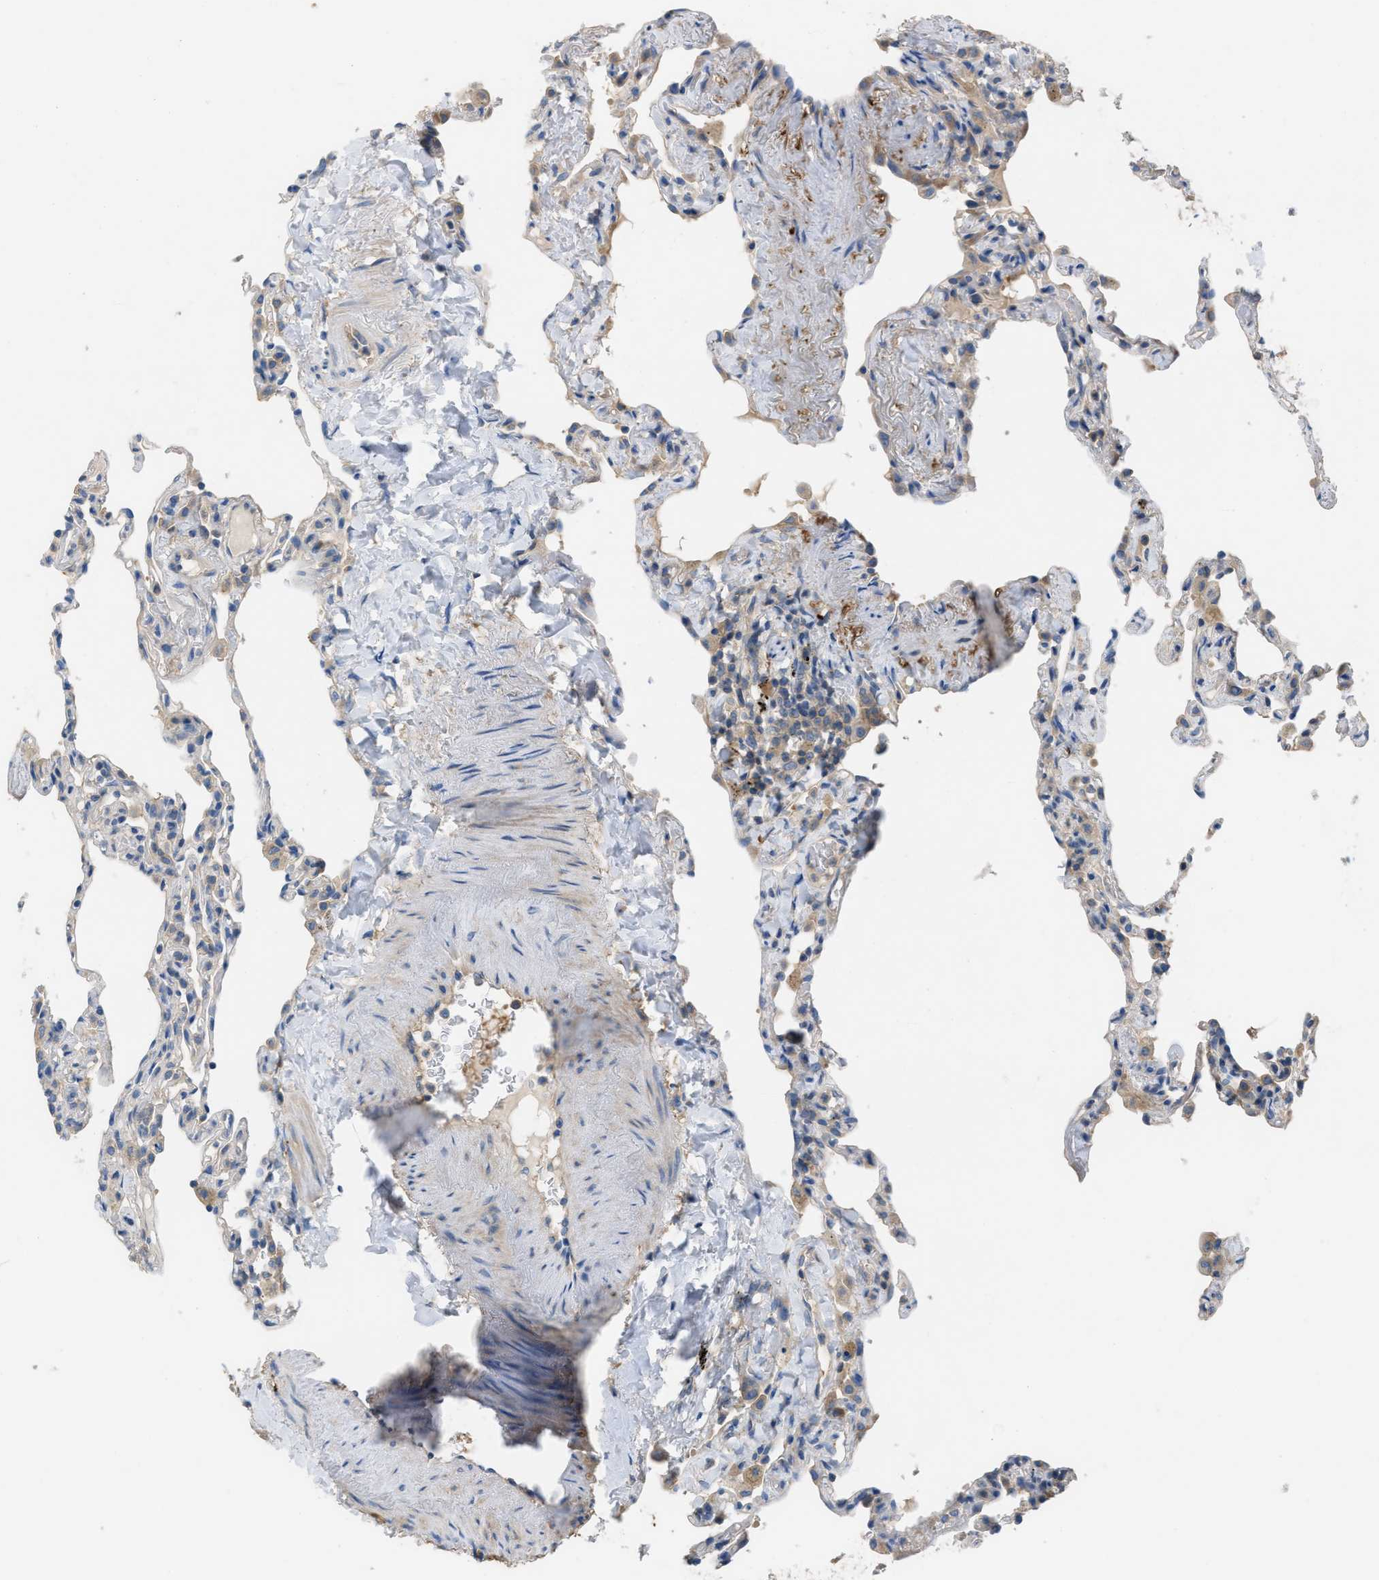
{"staining": {"intensity": "weak", "quantity": "<25%", "location": "cytoplasmic/membranous"}, "tissue": "lung", "cell_type": "Alveolar cells", "image_type": "normal", "snomed": [{"axis": "morphology", "description": "Normal tissue, NOS"}, {"axis": "topography", "description": "Lung"}], "caption": "Protein analysis of benign lung displays no significant expression in alveolar cells. (Stains: DAB immunohistochemistry with hematoxylin counter stain, Microscopy: brightfield microscopy at high magnification).", "gene": "UBA5", "patient": {"sex": "male", "age": 59}}